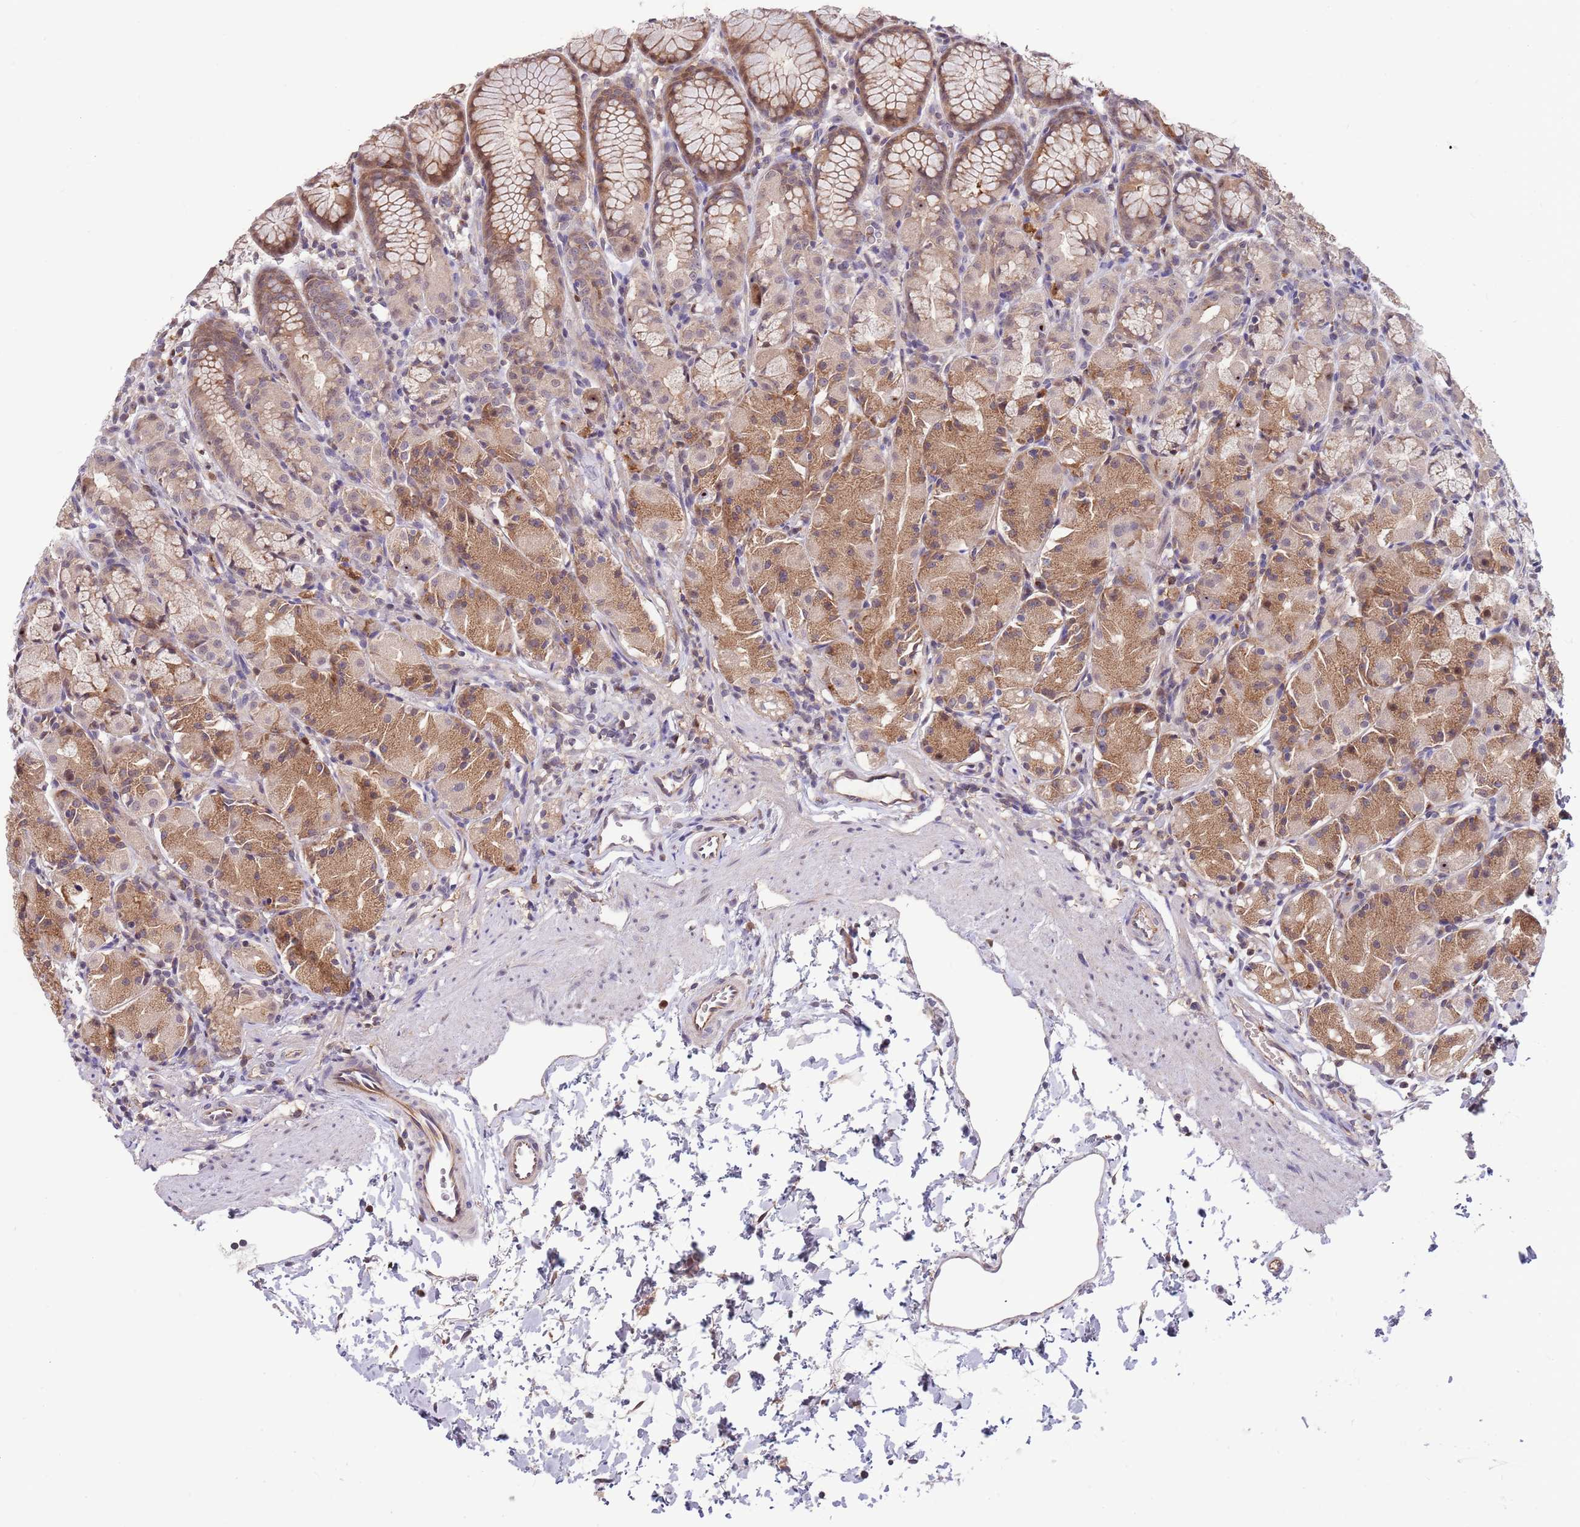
{"staining": {"intensity": "moderate", "quantity": "25%-75%", "location": "cytoplasmic/membranous,nuclear"}, "tissue": "stomach", "cell_type": "Glandular cells", "image_type": "normal", "snomed": [{"axis": "morphology", "description": "Normal tissue, NOS"}, {"axis": "topography", "description": "Stomach, upper"}], "caption": "This photomicrograph shows immunohistochemistry staining of unremarkable human stomach, with medium moderate cytoplasmic/membranous,nuclear staining in about 25%-75% of glandular cells.", "gene": "CCNJL", "patient": {"sex": "male", "age": 47}}